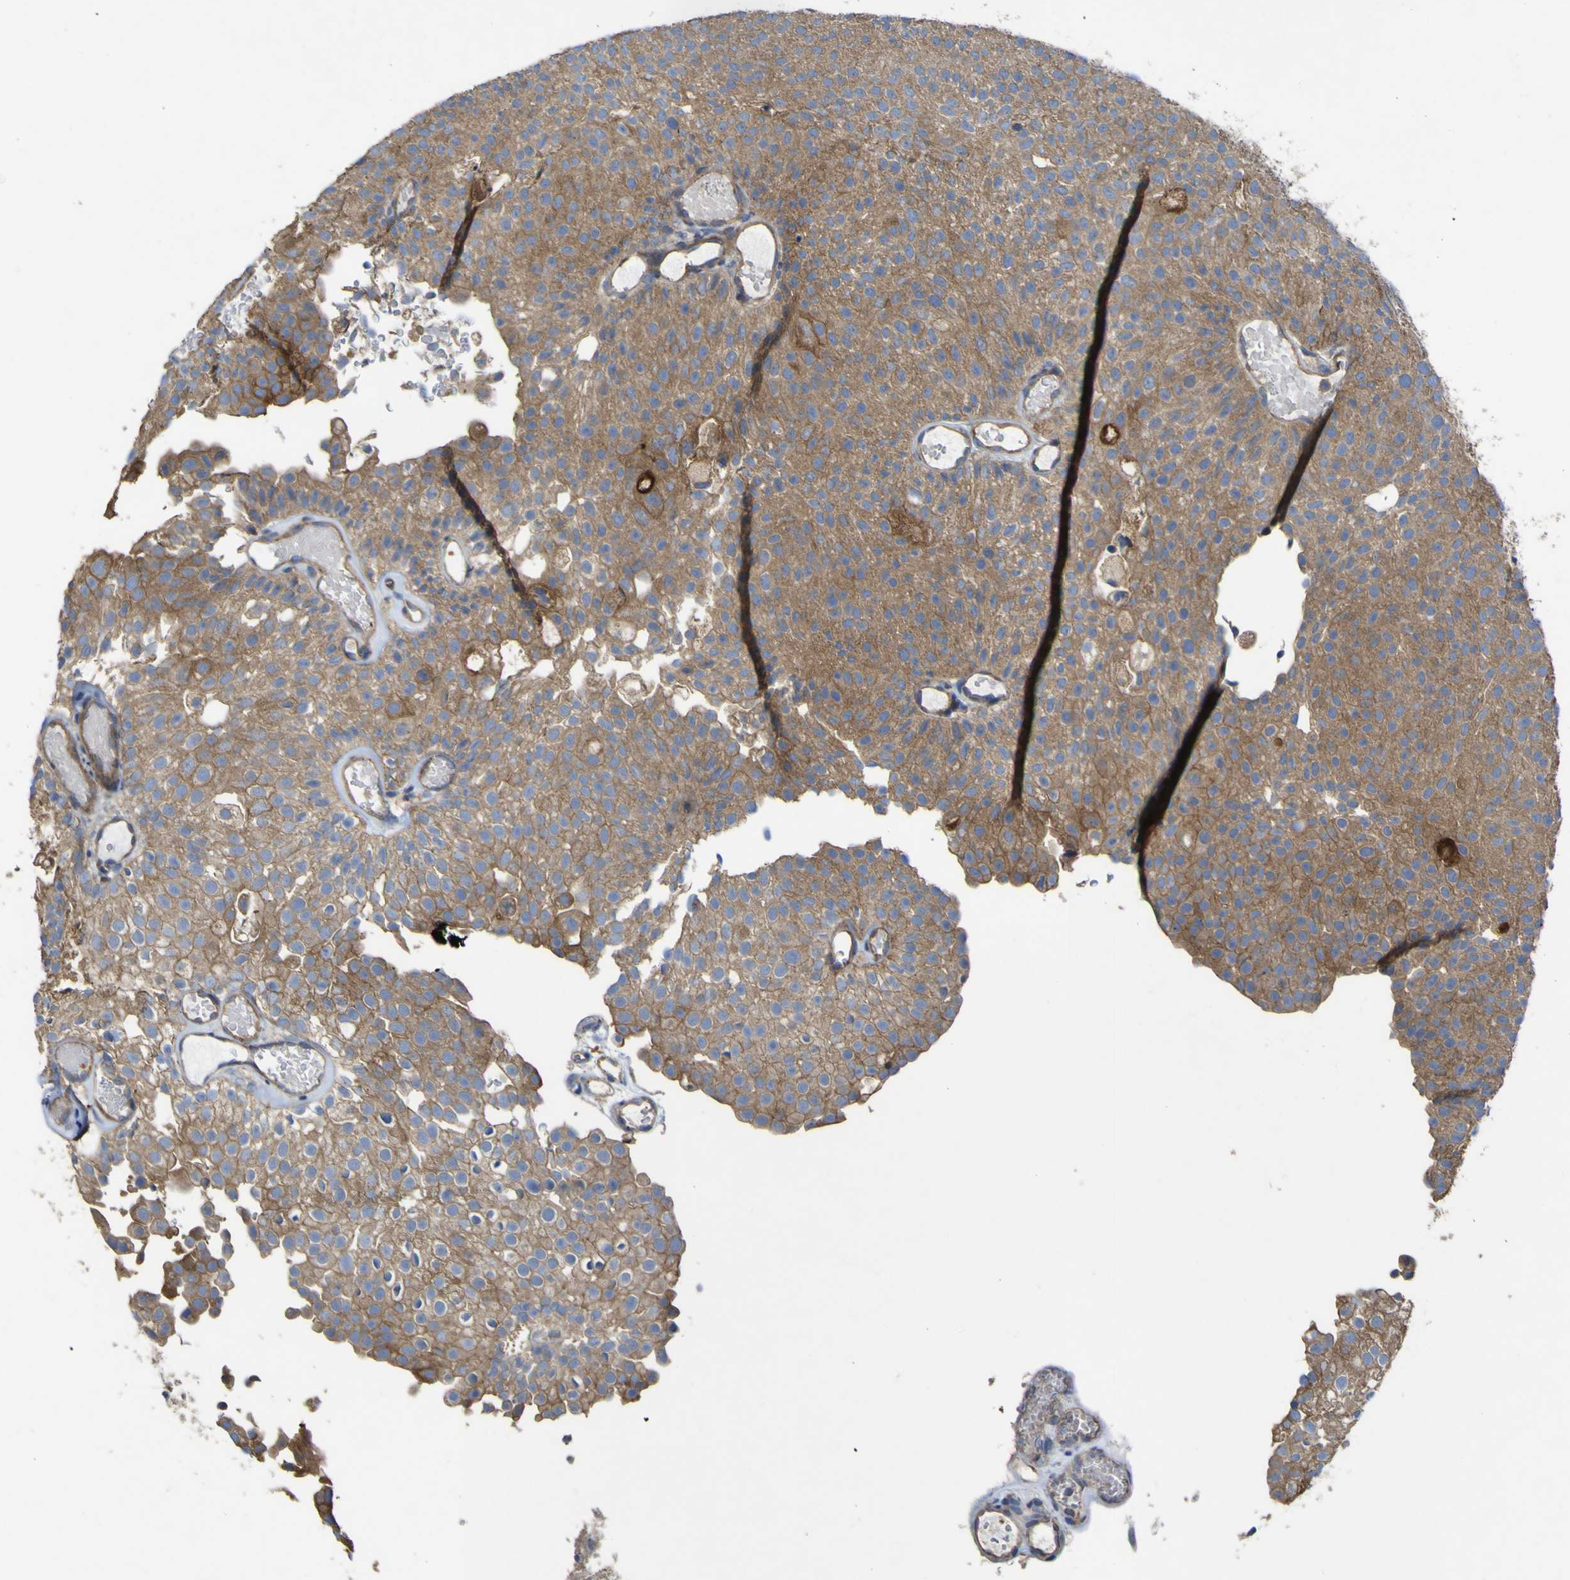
{"staining": {"intensity": "moderate", "quantity": ">75%", "location": "cytoplasmic/membranous"}, "tissue": "urothelial cancer", "cell_type": "Tumor cells", "image_type": "cancer", "snomed": [{"axis": "morphology", "description": "Urothelial carcinoma, Low grade"}, {"axis": "topography", "description": "Urinary bladder"}], "caption": "Immunohistochemical staining of urothelial carcinoma (low-grade) demonstrates medium levels of moderate cytoplasmic/membranous protein staining in approximately >75% of tumor cells.", "gene": "TNFSF15", "patient": {"sex": "male", "age": 78}}